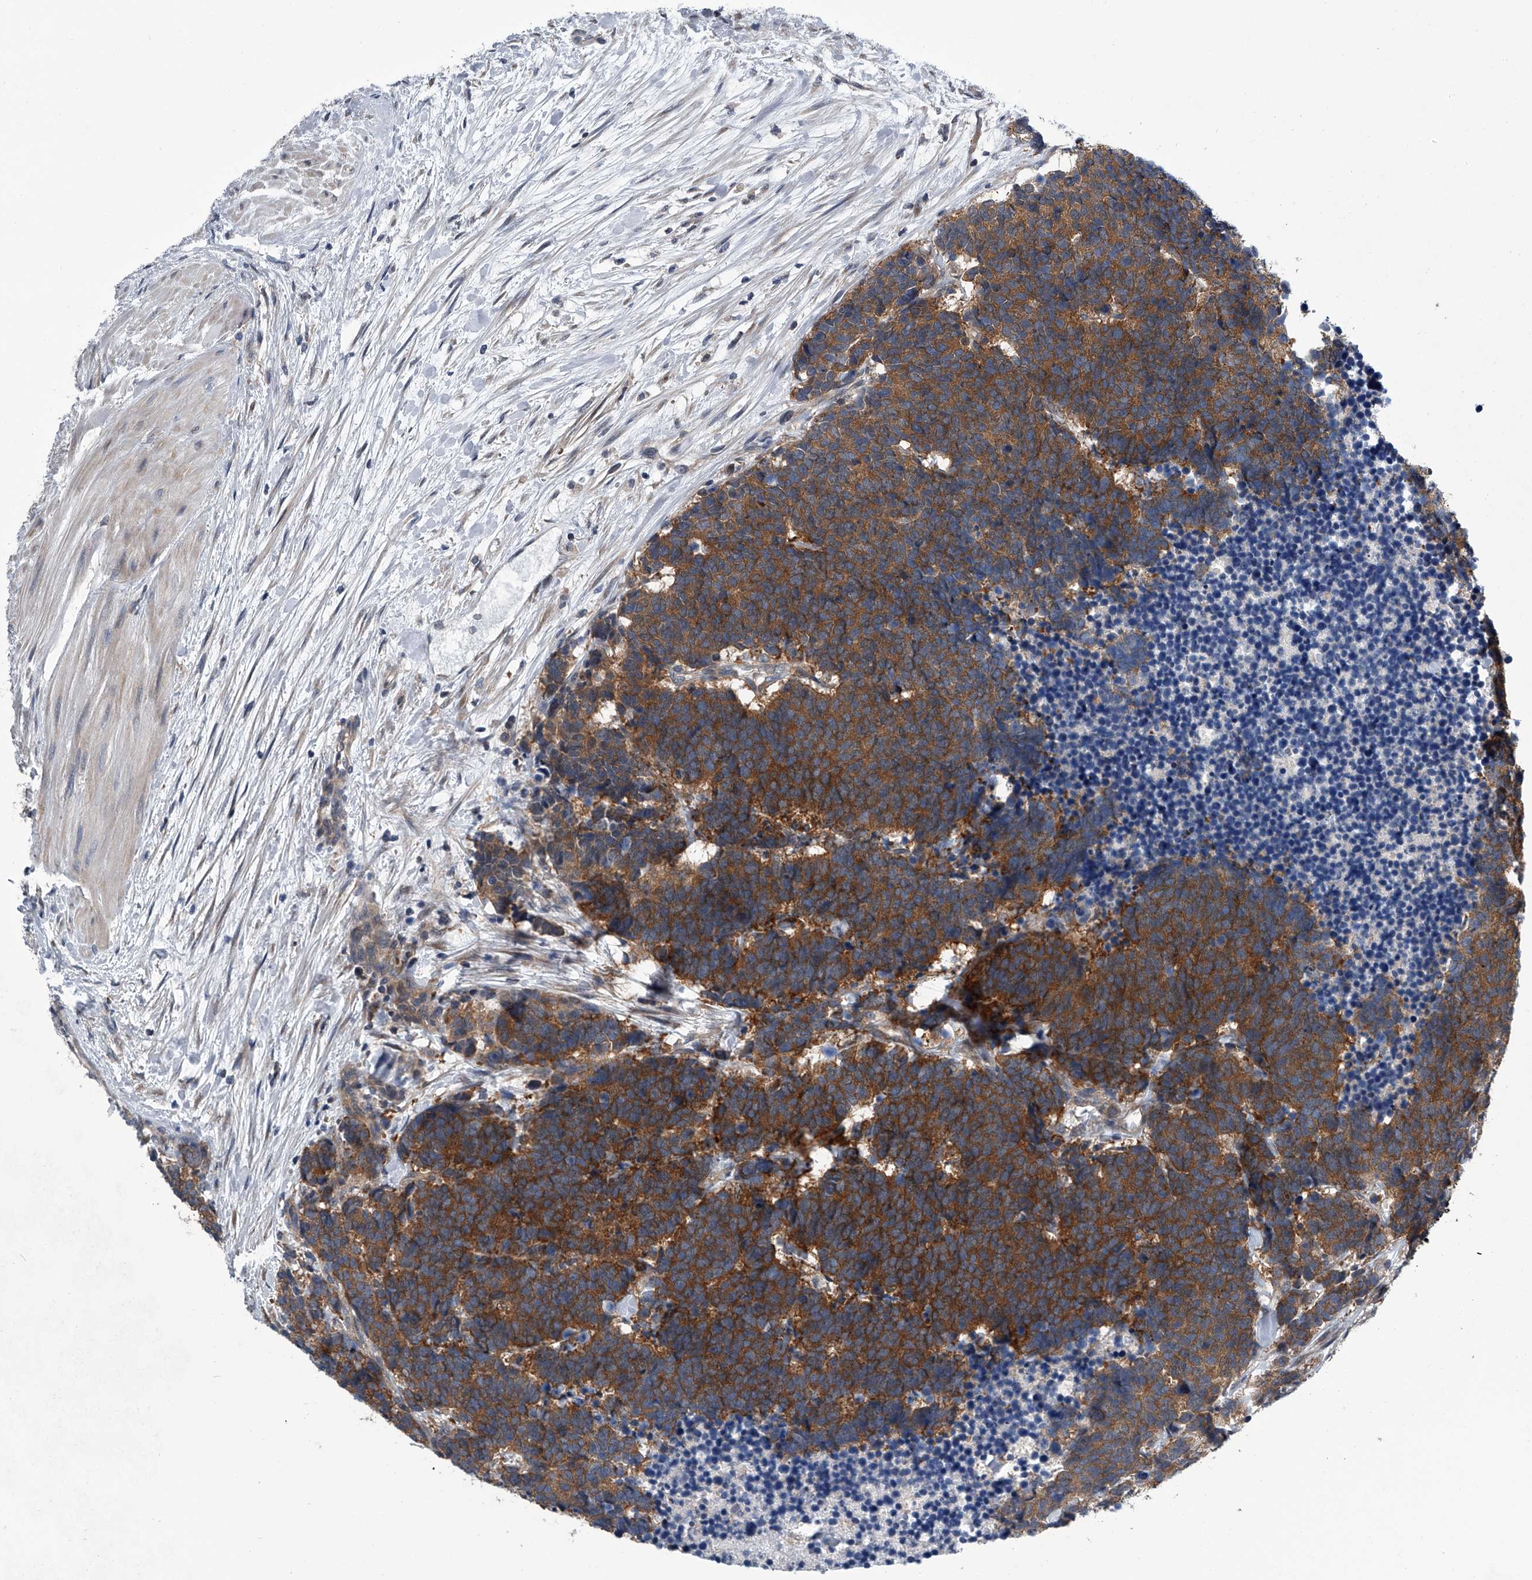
{"staining": {"intensity": "strong", "quantity": ">75%", "location": "cytoplasmic/membranous"}, "tissue": "carcinoid", "cell_type": "Tumor cells", "image_type": "cancer", "snomed": [{"axis": "morphology", "description": "Carcinoma, NOS"}, {"axis": "morphology", "description": "Carcinoid, malignant, NOS"}, {"axis": "topography", "description": "Urinary bladder"}], "caption": "Immunohistochemical staining of human carcinoid exhibits high levels of strong cytoplasmic/membranous protein expression in about >75% of tumor cells.", "gene": "PPP2R5D", "patient": {"sex": "male", "age": 57}}